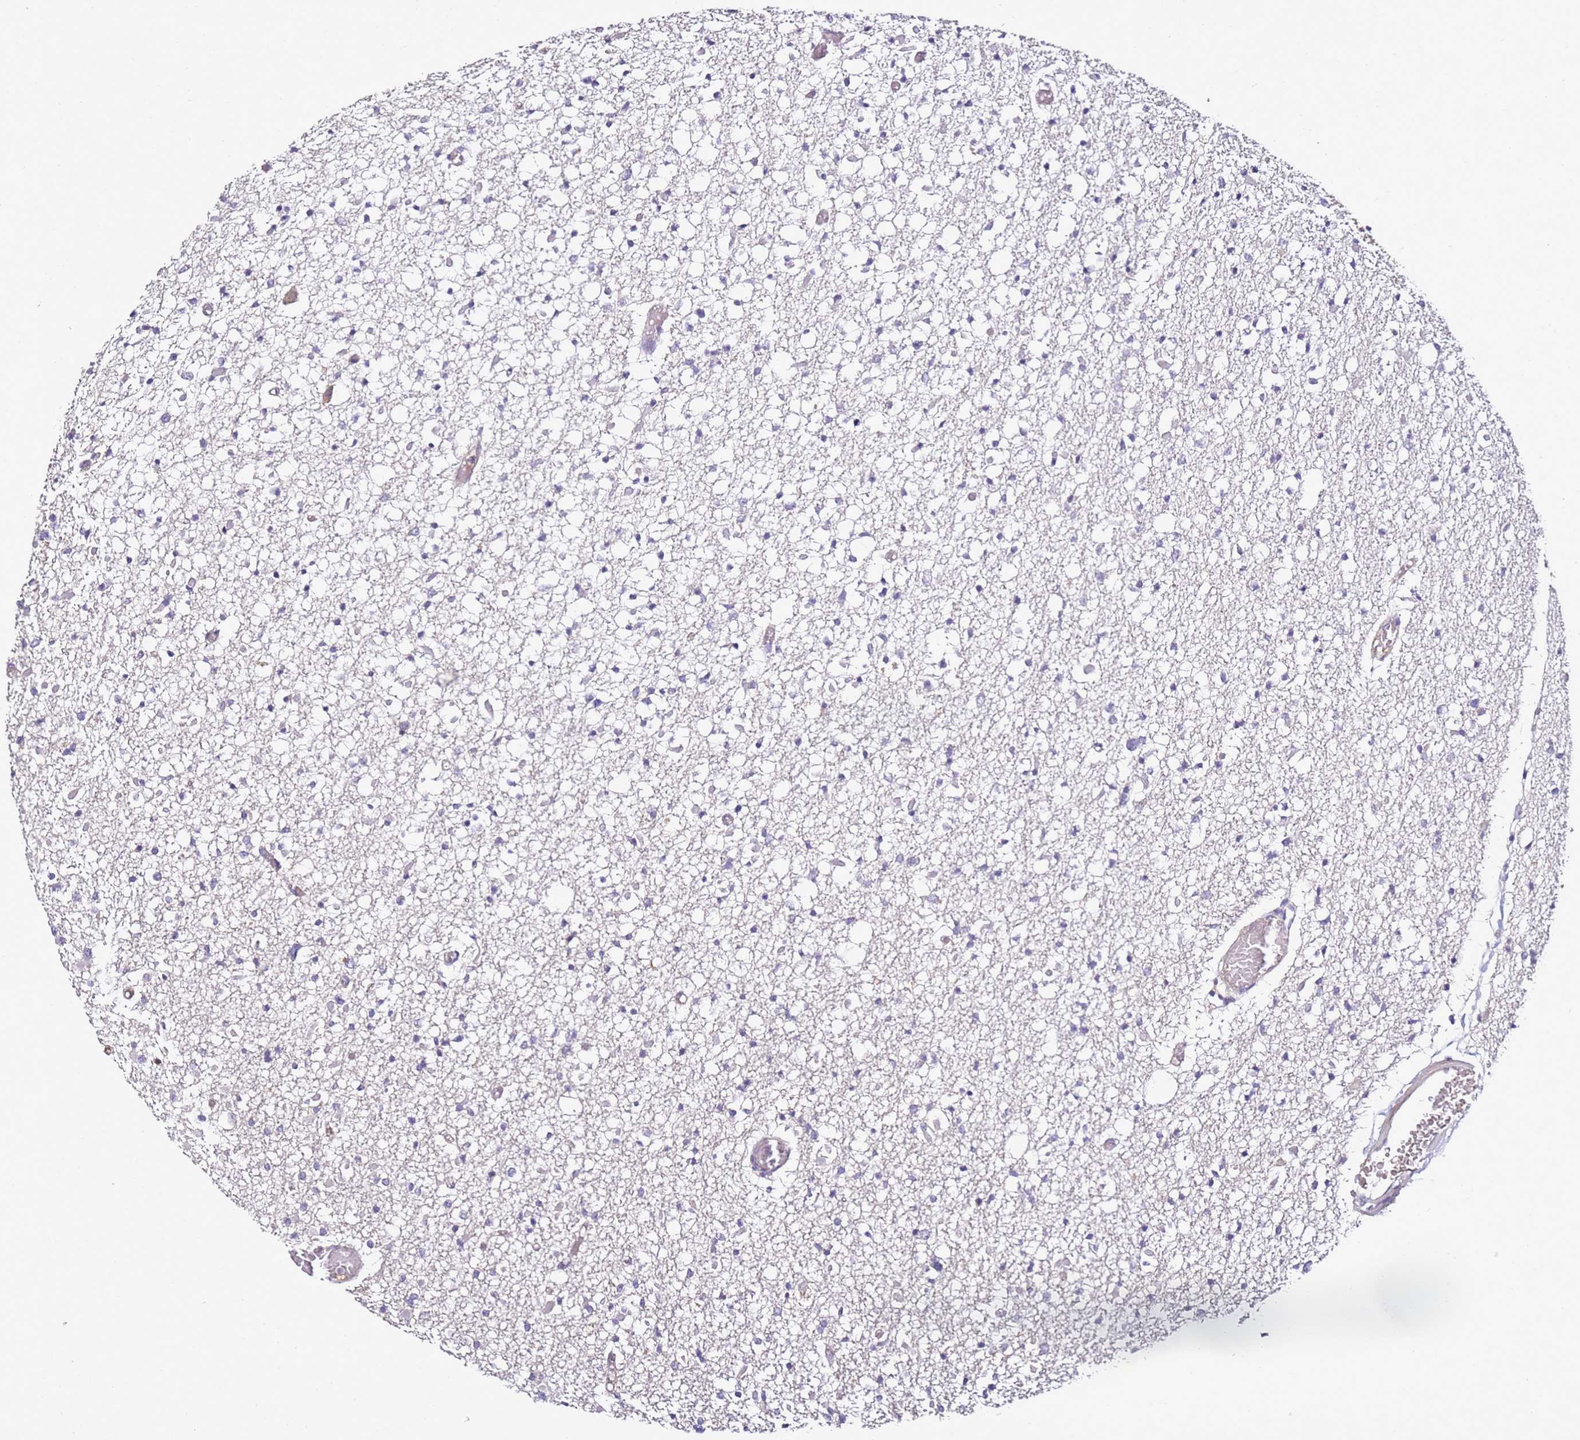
{"staining": {"intensity": "negative", "quantity": "none", "location": "none"}, "tissue": "glioma", "cell_type": "Tumor cells", "image_type": "cancer", "snomed": [{"axis": "morphology", "description": "Glioma, malignant, Low grade"}, {"axis": "topography", "description": "Brain"}], "caption": "This is an IHC histopathology image of glioma. There is no expression in tumor cells.", "gene": "OR2B11", "patient": {"sex": "female", "age": 22}}